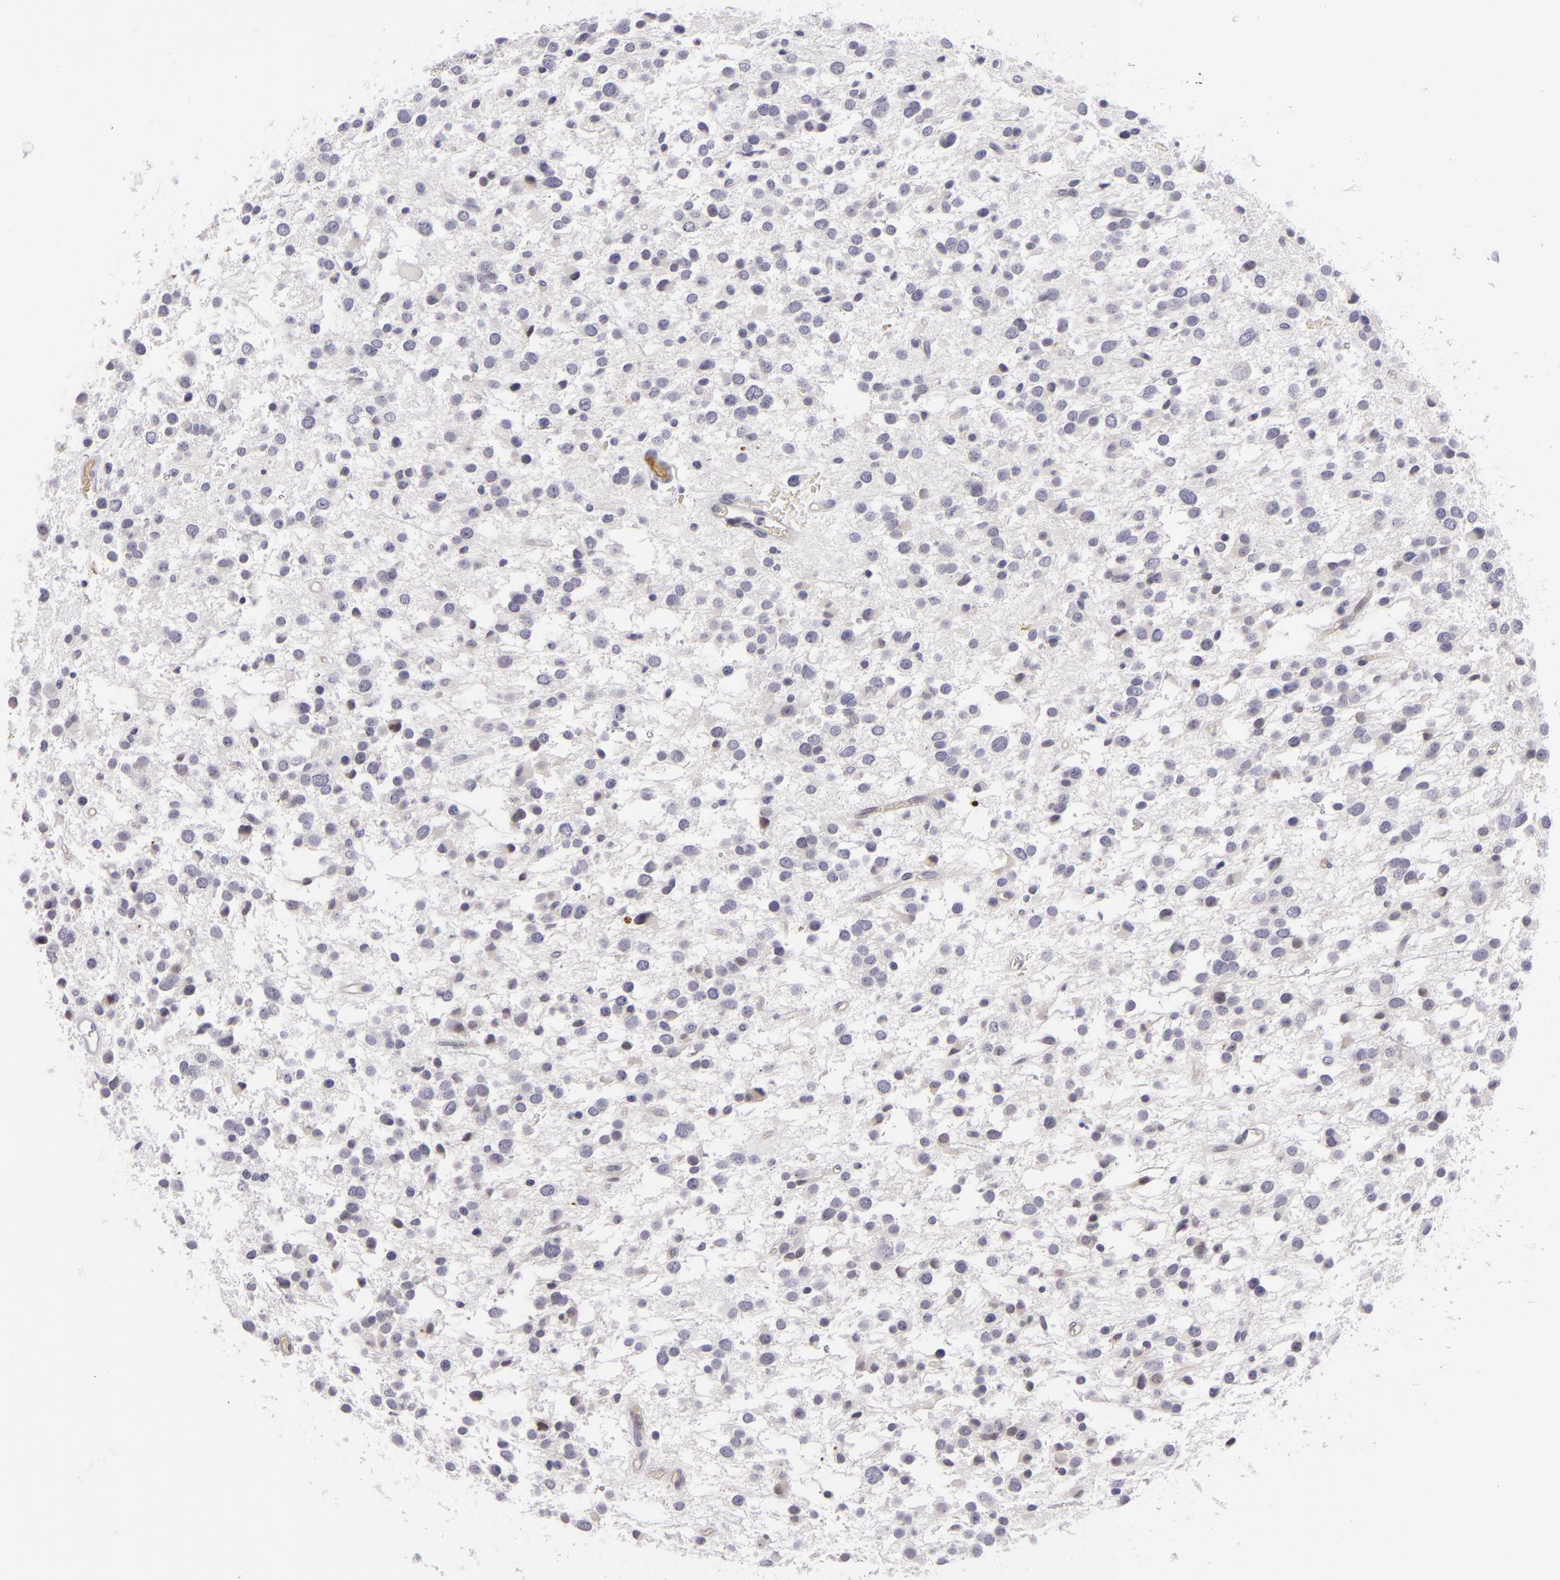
{"staining": {"intensity": "negative", "quantity": "none", "location": "none"}, "tissue": "glioma", "cell_type": "Tumor cells", "image_type": "cancer", "snomed": [{"axis": "morphology", "description": "Glioma, malignant, Low grade"}, {"axis": "topography", "description": "Brain"}], "caption": "Immunohistochemistry (IHC) of human glioma demonstrates no staining in tumor cells.", "gene": "CTNNB1", "patient": {"sex": "female", "age": 36}}